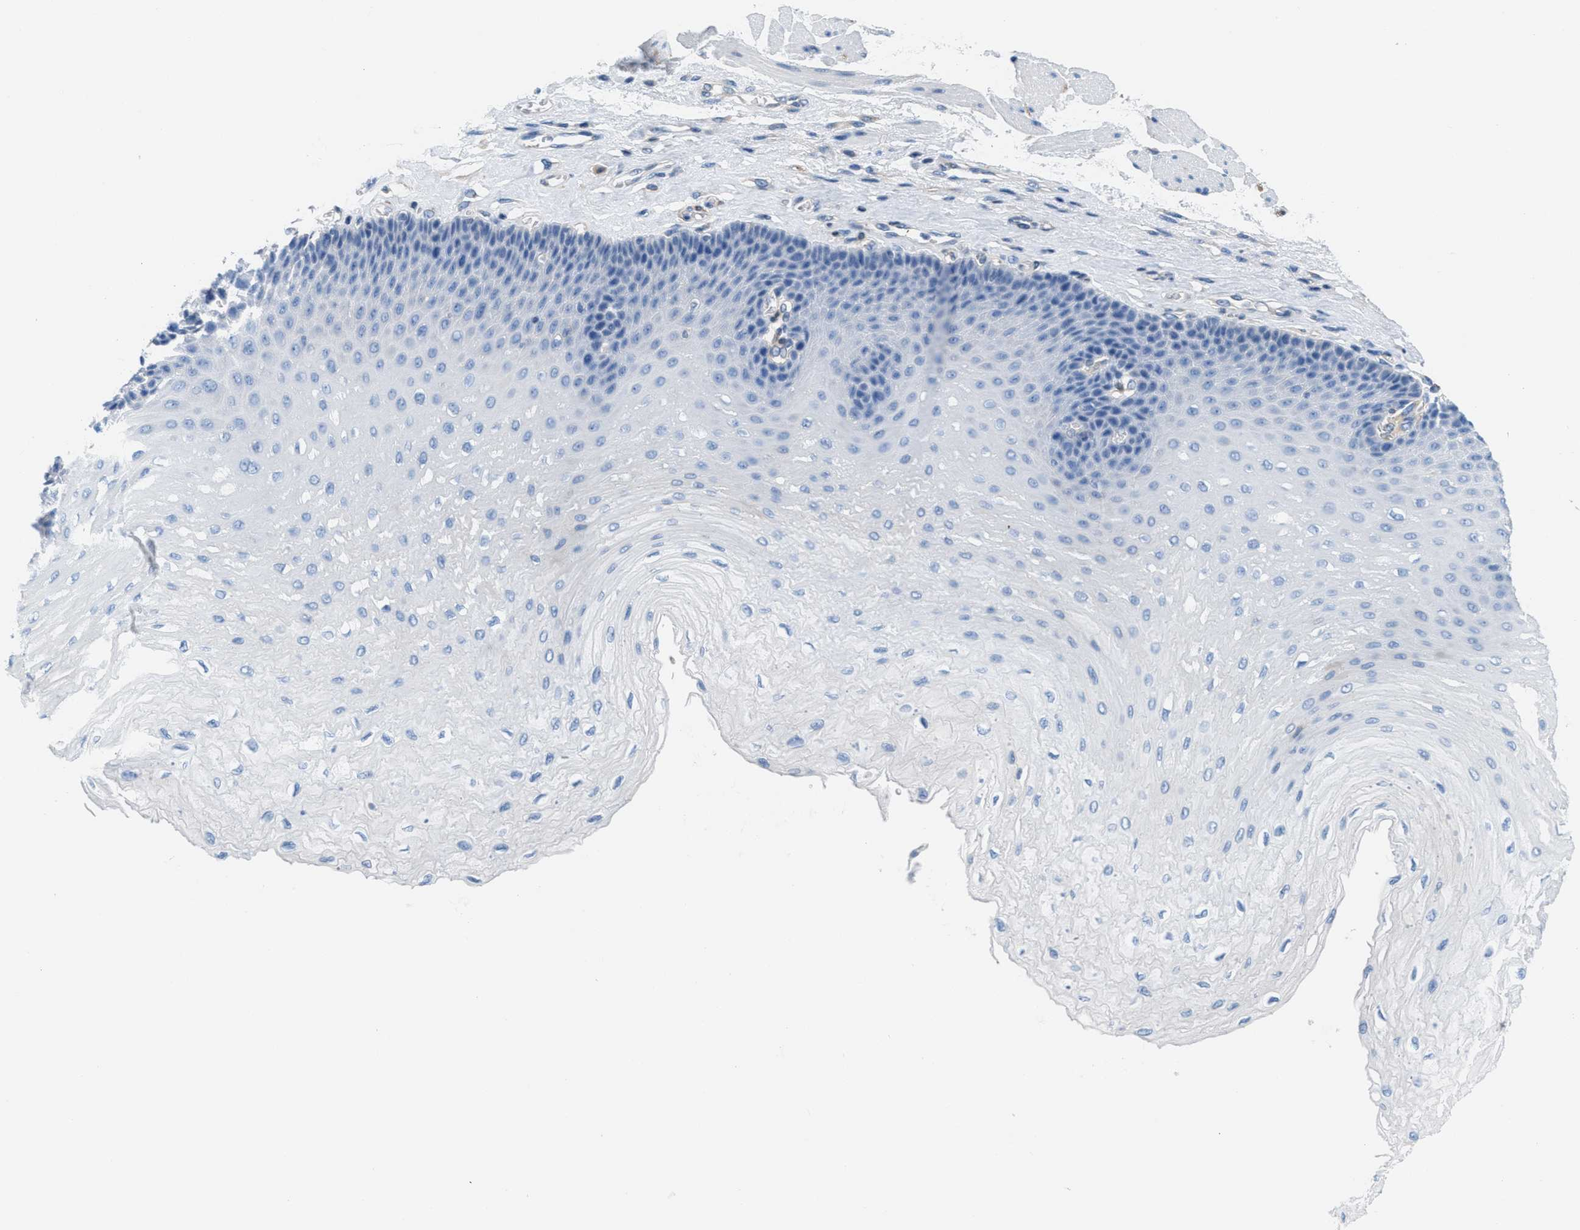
{"staining": {"intensity": "negative", "quantity": "none", "location": "none"}, "tissue": "esophagus", "cell_type": "Squamous epithelial cells", "image_type": "normal", "snomed": [{"axis": "morphology", "description": "Normal tissue, NOS"}, {"axis": "topography", "description": "Esophagus"}], "caption": "Immunohistochemical staining of unremarkable esophagus demonstrates no significant positivity in squamous epithelial cells. (DAB immunohistochemistry (IHC), high magnification).", "gene": "MAPRE2", "patient": {"sex": "female", "age": 72}}